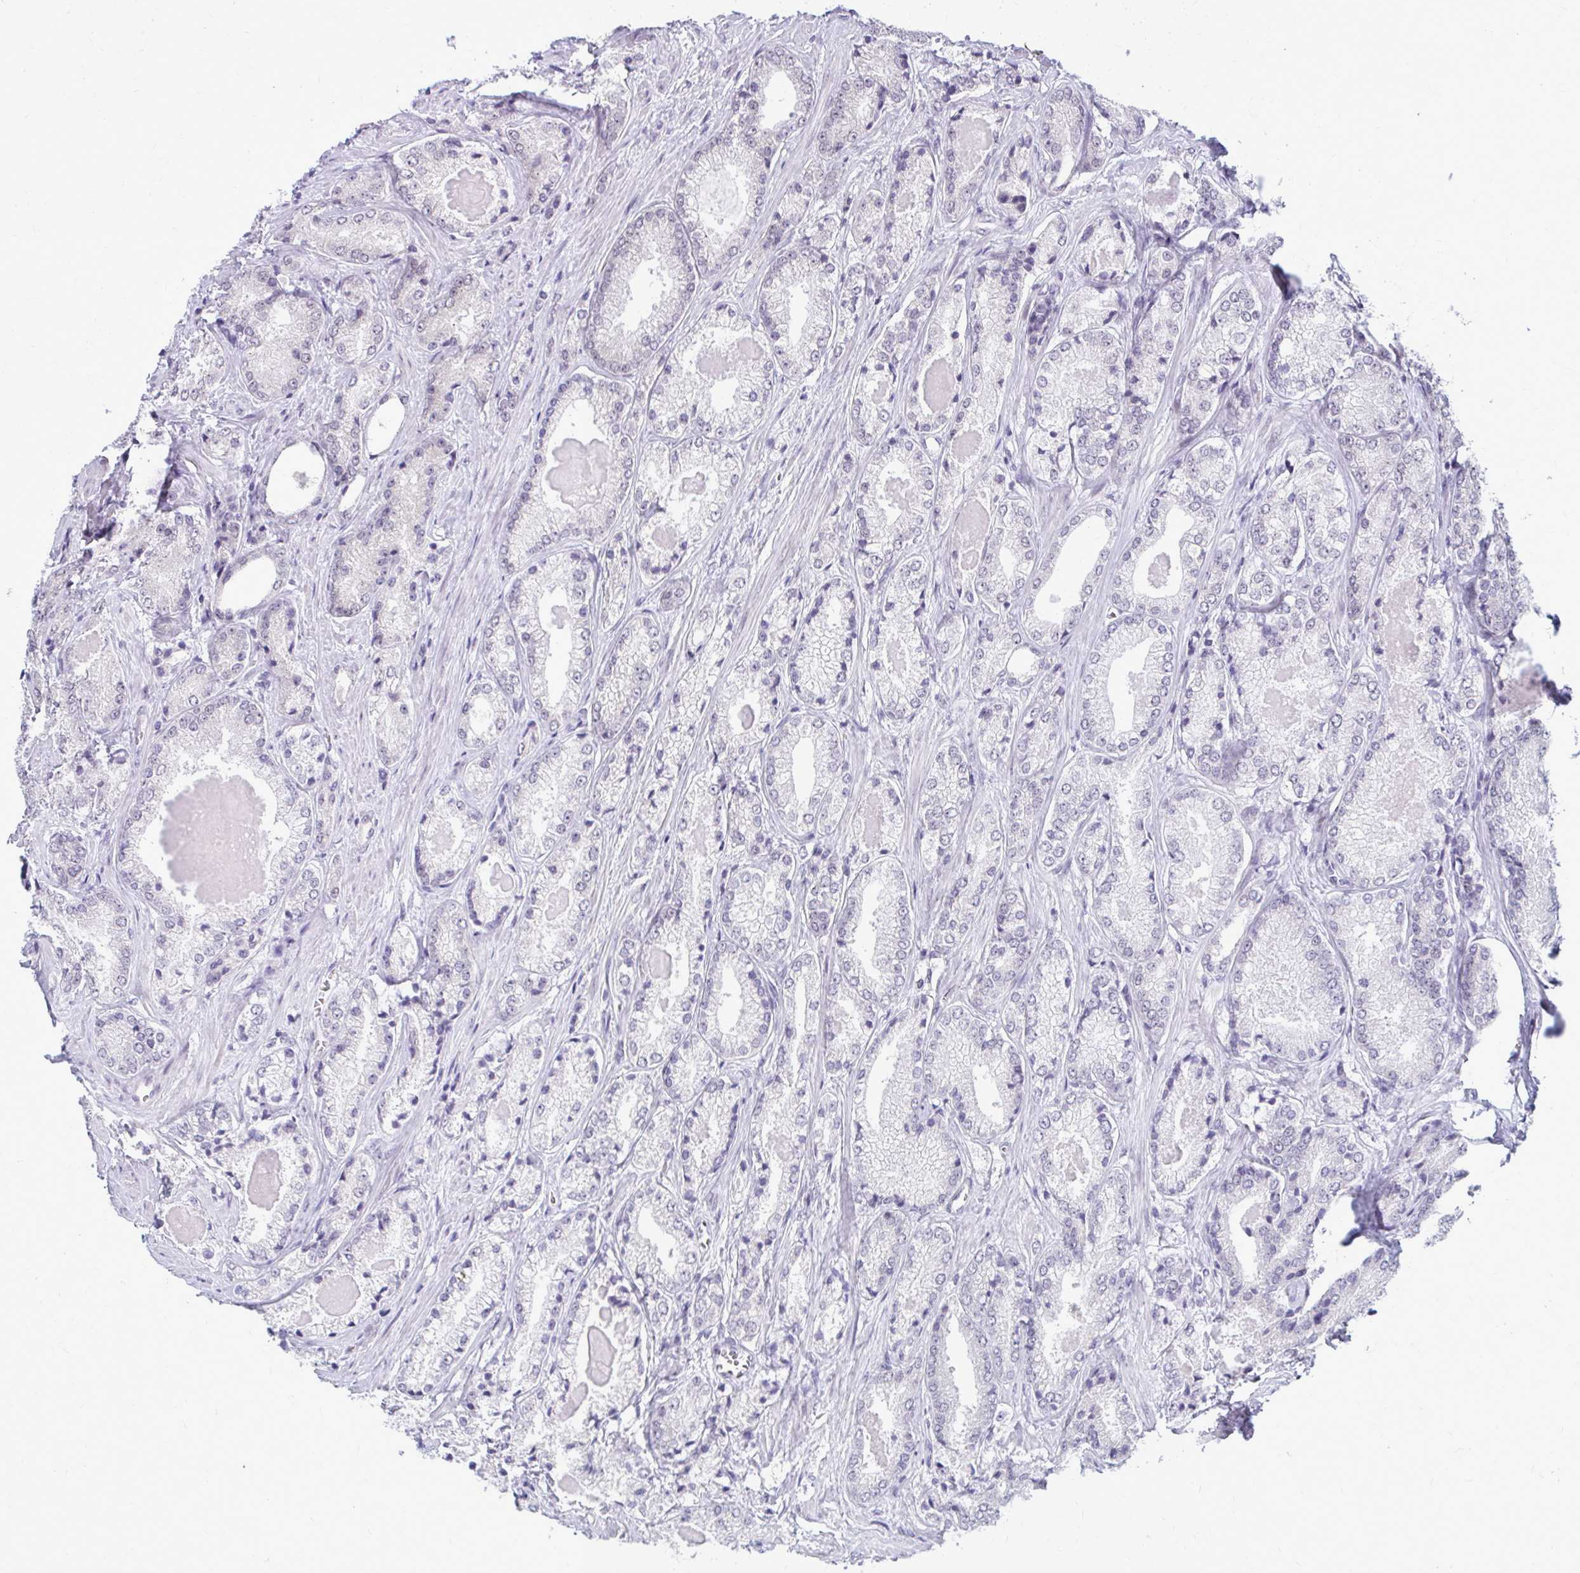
{"staining": {"intensity": "negative", "quantity": "none", "location": "none"}, "tissue": "prostate cancer", "cell_type": "Tumor cells", "image_type": "cancer", "snomed": [{"axis": "morphology", "description": "Adenocarcinoma, NOS"}, {"axis": "morphology", "description": "Adenocarcinoma, Low grade"}, {"axis": "topography", "description": "Prostate"}], "caption": "Prostate adenocarcinoma (low-grade) stained for a protein using immunohistochemistry (IHC) displays no expression tumor cells.", "gene": "MAF1", "patient": {"sex": "male", "age": 68}}